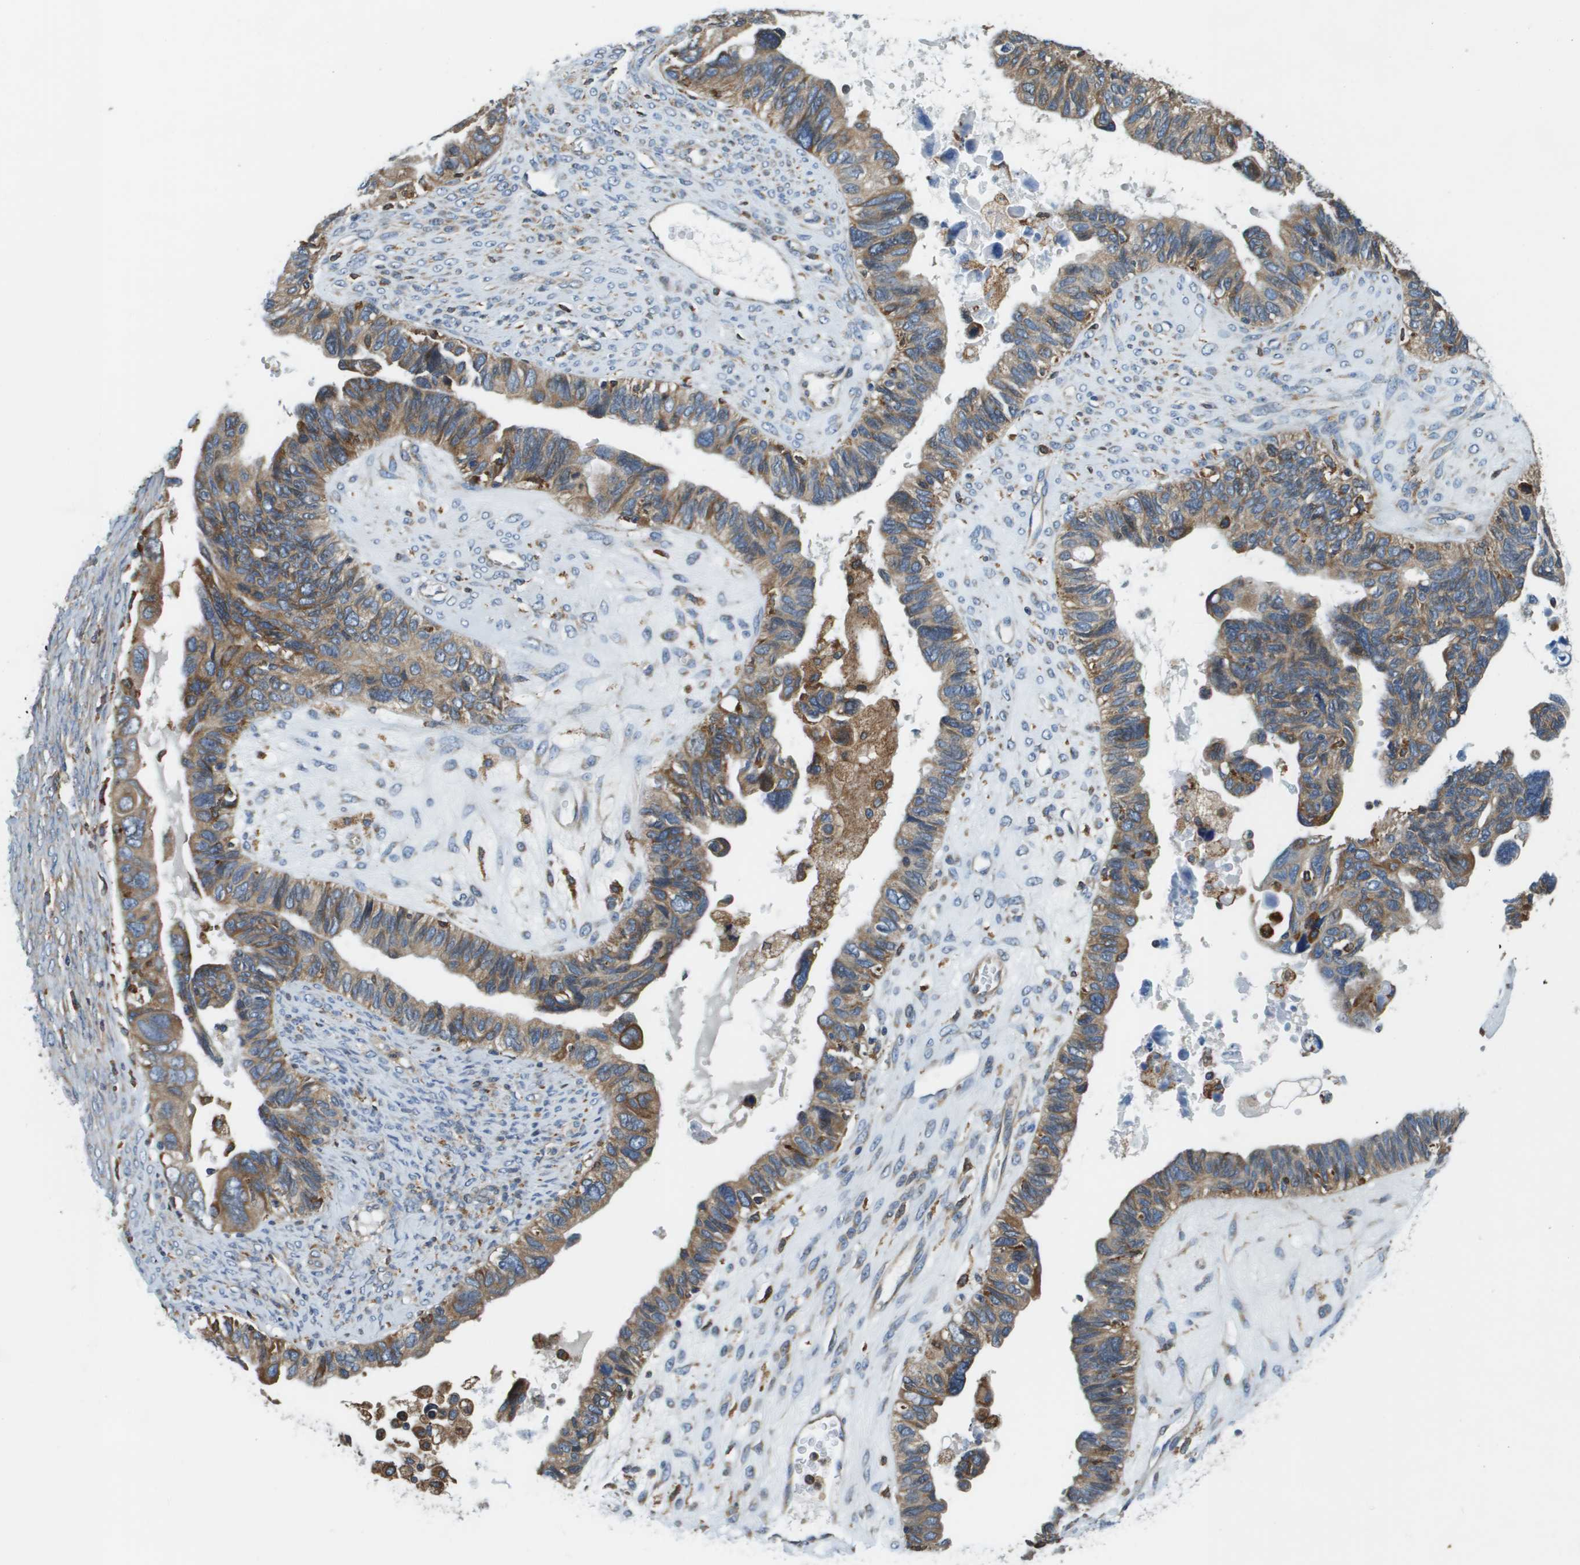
{"staining": {"intensity": "moderate", "quantity": ">75%", "location": "cytoplasmic/membranous"}, "tissue": "ovarian cancer", "cell_type": "Tumor cells", "image_type": "cancer", "snomed": [{"axis": "morphology", "description": "Cystadenocarcinoma, serous, NOS"}, {"axis": "topography", "description": "Ovary"}], "caption": "A high-resolution histopathology image shows IHC staining of serous cystadenocarcinoma (ovarian), which shows moderate cytoplasmic/membranous expression in approximately >75% of tumor cells. The protein is shown in brown color, while the nuclei are stained blue.", "gene": "CNPY3", "patient": {"sex": "female", "age": 79}}